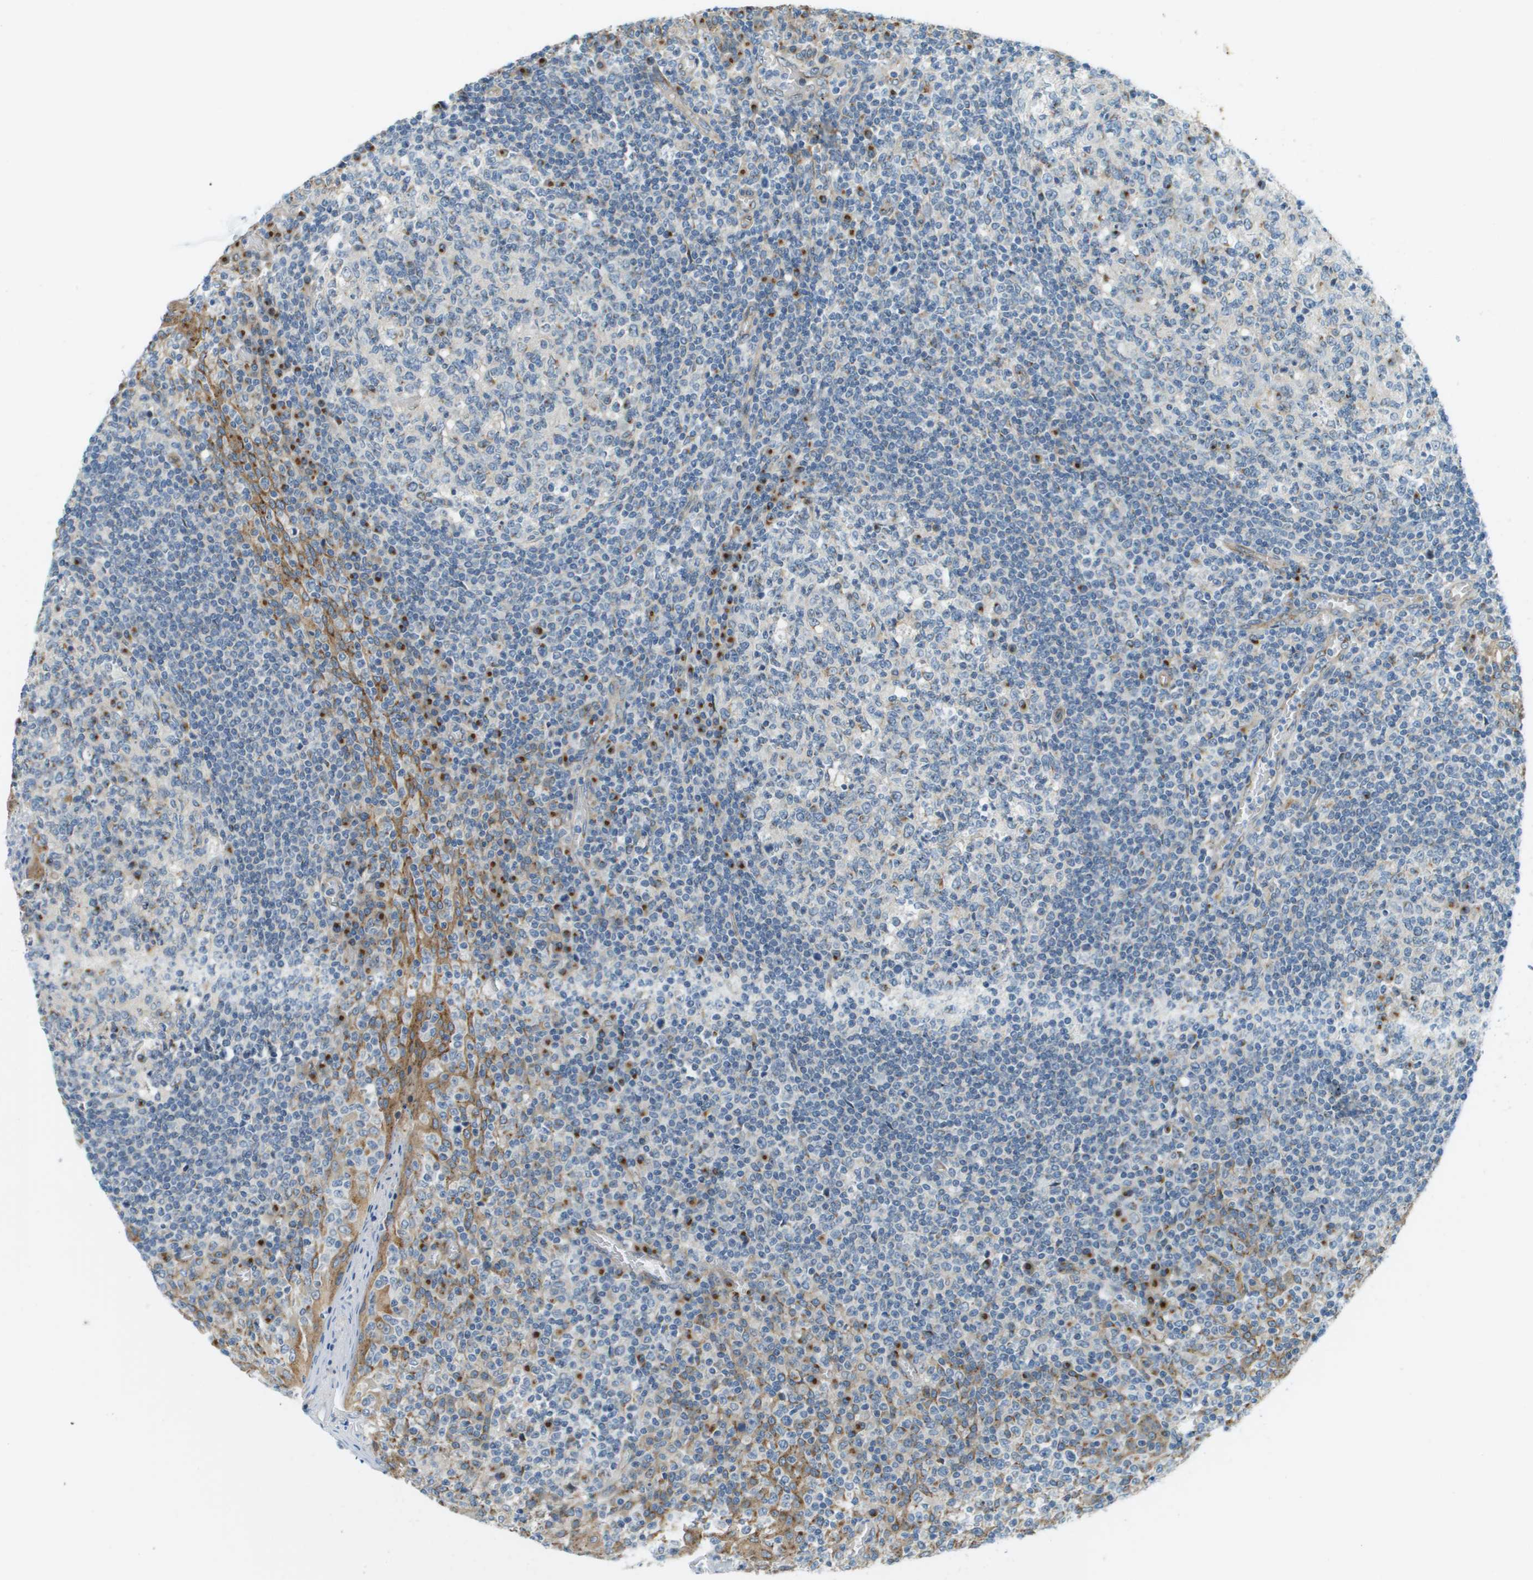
{"staining": {"intensity": "strong", "quantity": "<25%", "location": "cytoplasmic/membranous"}, "tissue": "tonsil", "cell_type": "Germinal center cells", "image_type": "normal", "snomed": [{"axis": "morphology", "description": "Normal tissue, NOS"}, {"axis": "topography", "description": "Tonsil"}], "caption": "DAB (3,3'-diaminobenzidine) immunohistochemical staining of benign human tonsil reveals strong cytoplasmic/membranous protein expression in about <25% of germinal center cells. (DAB (3,3'-diaminobenzidine) = brown stain, brightfield microscopy at high magnification).", "gene": "ACBD3", "patient": {"sex": "female", "age": 19}}